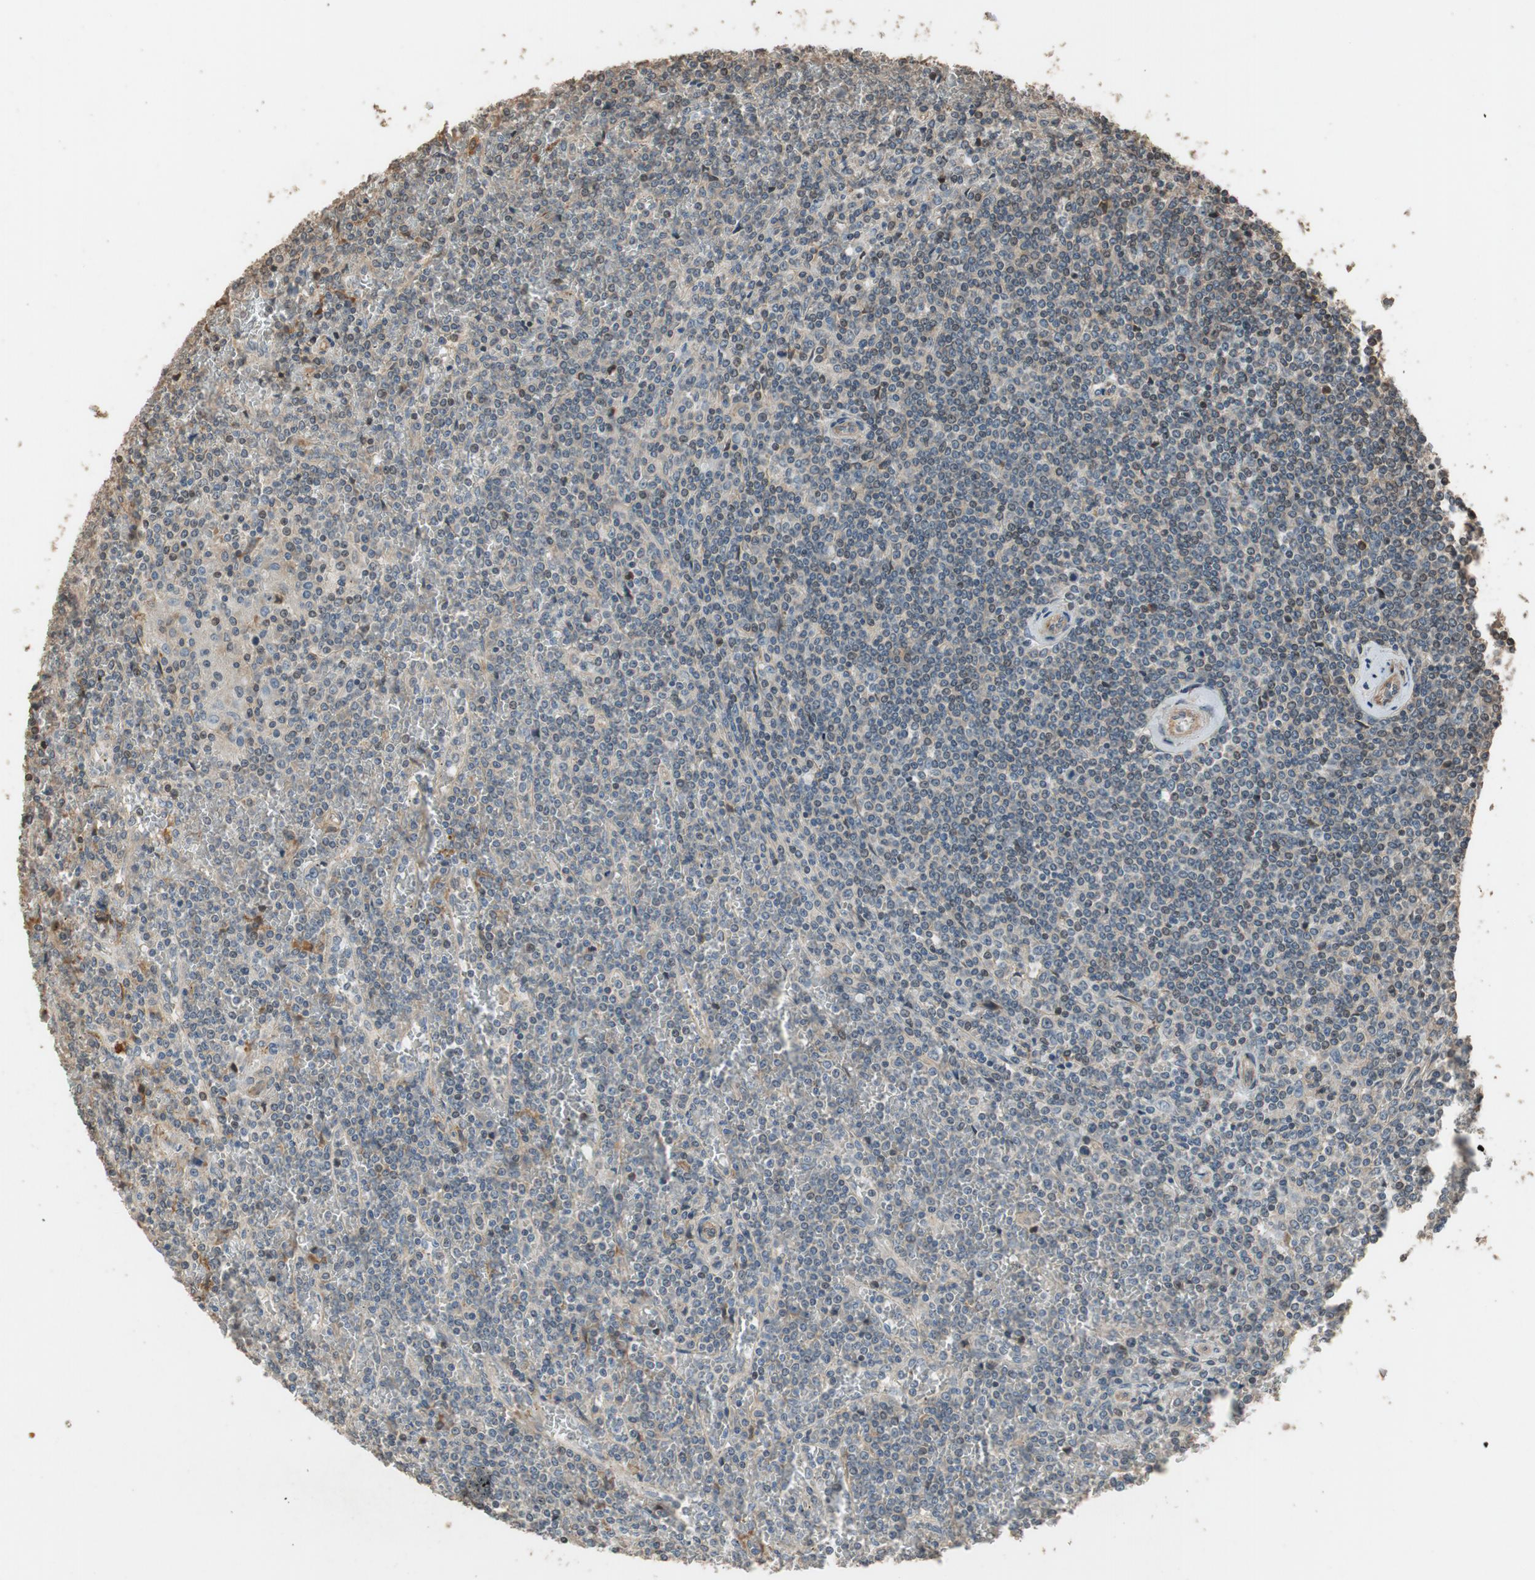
{"staining": {"intensity": "weak", "quantity": "<25%", "location": "cytoplasmic/membranous"}, "tissue": "lymphoma", "cell_type": "Tumor cells", "image_type": "cancer", "snomed": [{"axis": "morphology", "description": "Malignant lymphoma, non-Hodgkin's type, Low grade"}, {"axis": "topography", "description": "Spleen"}], "caption": "Immunohistochemical staining of human lymphoma reveals no significant staining in tumor cells.", "gene": "MST1R", "patient": {"sex": "female", "age": 19}}